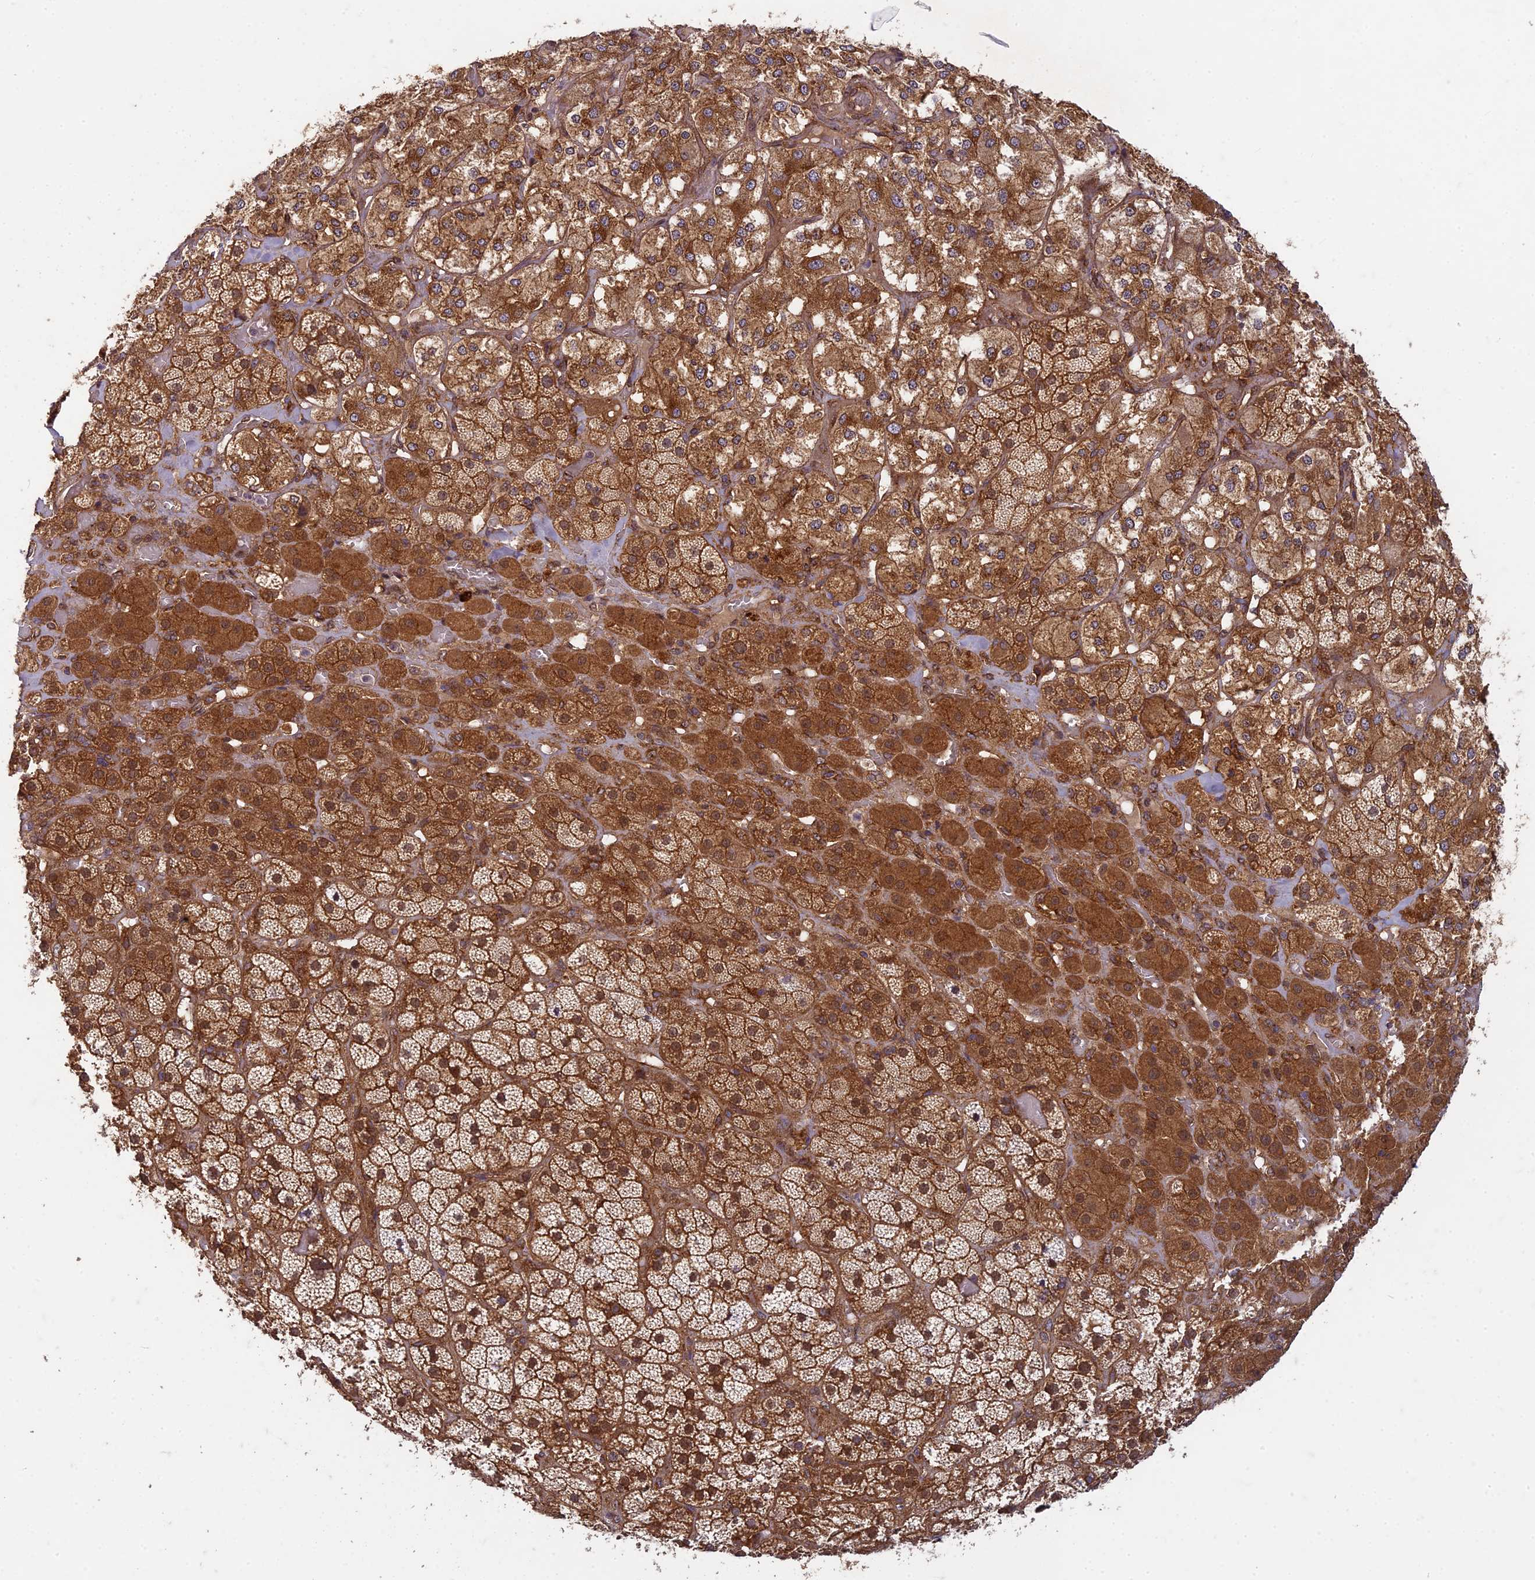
{"staining": {"intensity": "strong", "quantity": ">75%", "location": "cytoplasmic/membranous"}, "tissue": "adrenal gland", "cell_type": "Glandular cells", "image_type": "normal", "snomed": [{"axis": "morphology", "description": "Normal tissue, NOS"}, {"axis": "topography", "description": "Adrenal gland"}], "caption": "Immunohistochemistry (IHC) (DAB) staining of benign human adrenal gland exhibits strong cytoplasmic/membranous protein positivity in about >75% of glandular cells.", "gene": "TCF25", "patient": {"sex": "male", "age": 57}}